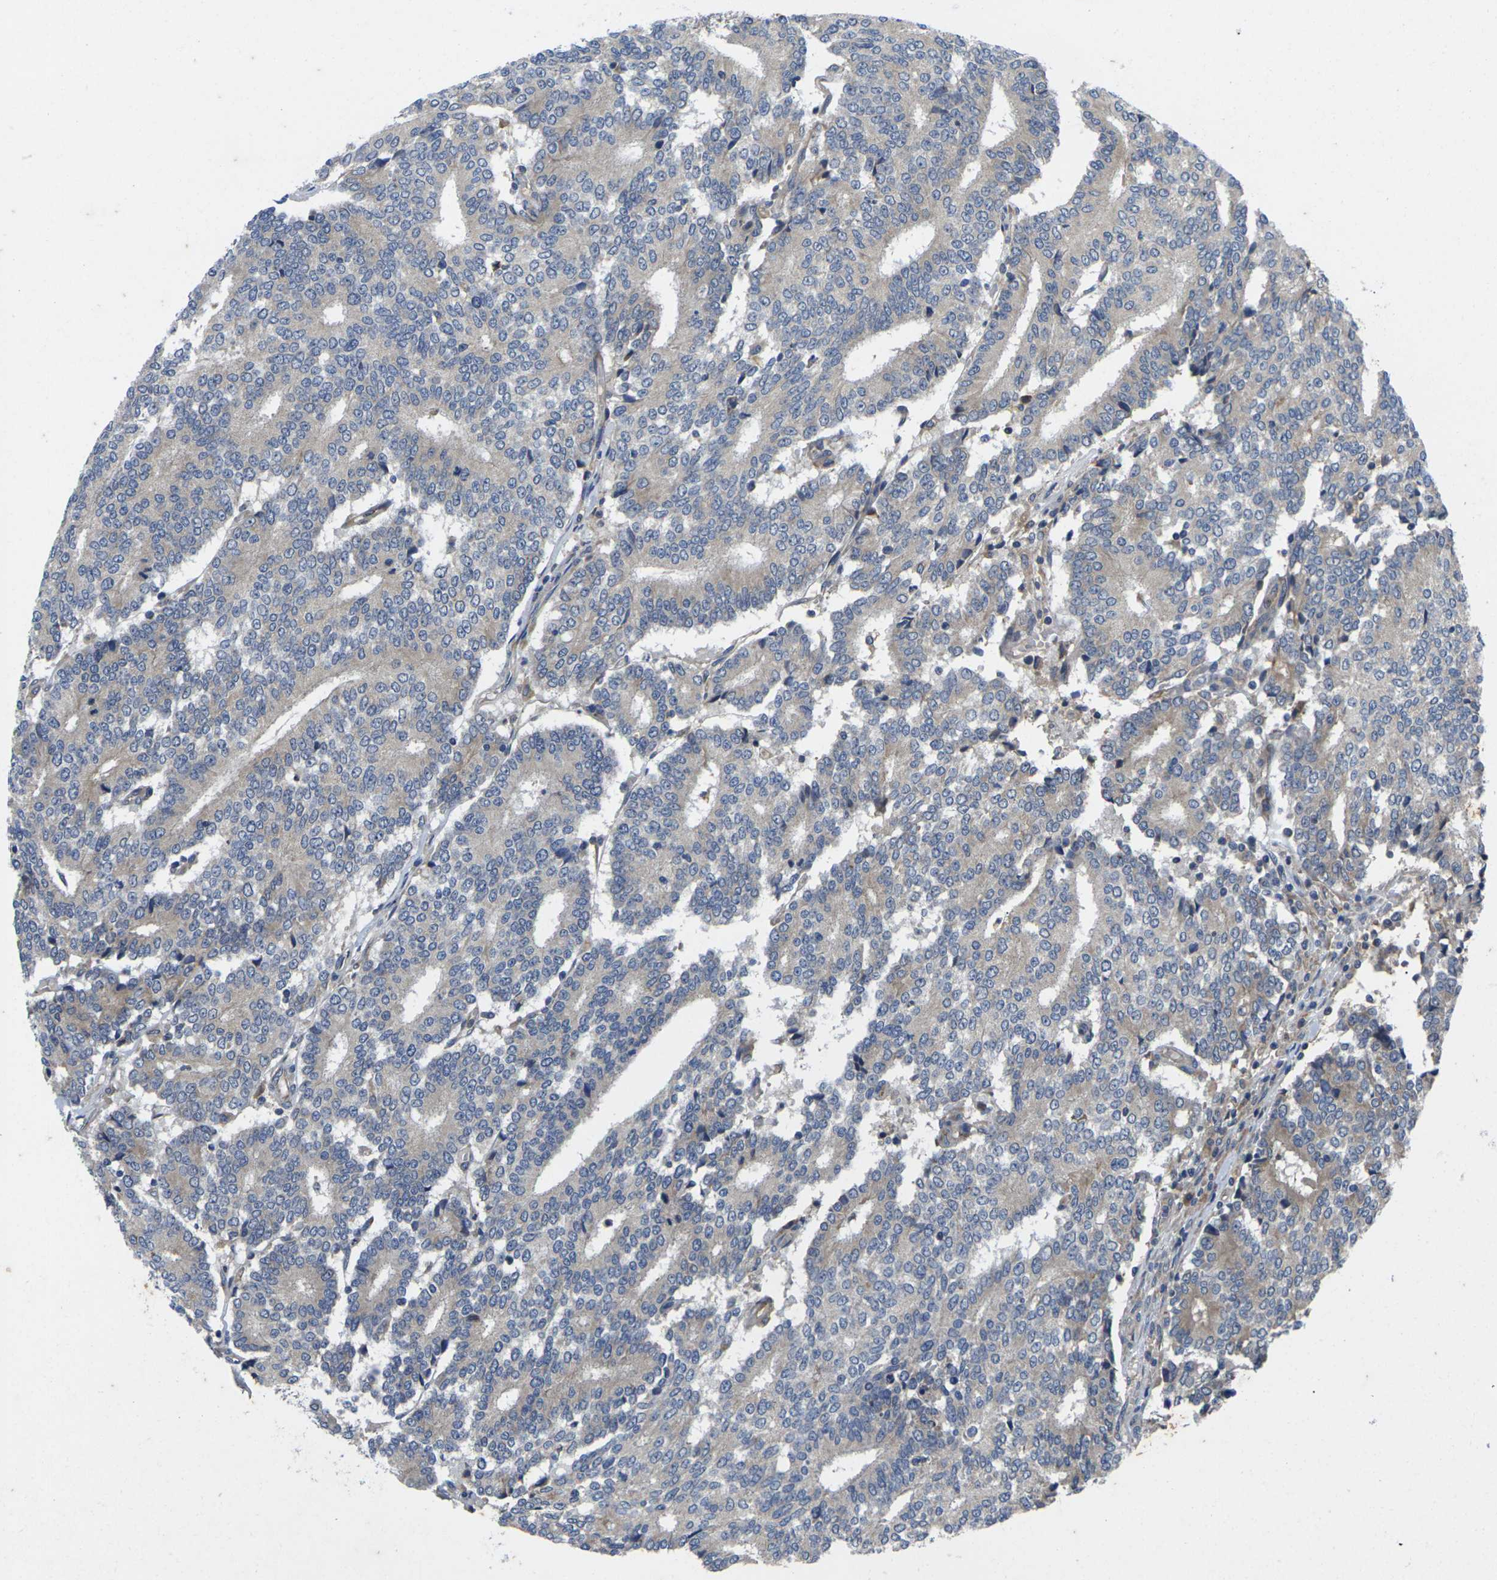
{"staining": {"intensity": "negative", "quantity": "none", "location": "none"}, "tissue": "prostate cancer", "cell_type": "Tumor cells", "image_type": "cancer", "snomed": [{"axis": "morphology", "description": "Normal tissue, NOS"}, {"axis": "morphology", "description": "Adenocarcinoma, High grade"}, {"axis": "topography", "description": "Prostate"}, {"axis": "topography", "description": "Seminal veicle"}], "caption": "Immunohistochemistry (IHC) micrograph of human prostate high-grade adenocarcinoma stained for a protein (brown), which exhibits no positivity in tumor cells.", "gene": "KIF1B", "patient": {"sex": "male", "age": 55}}